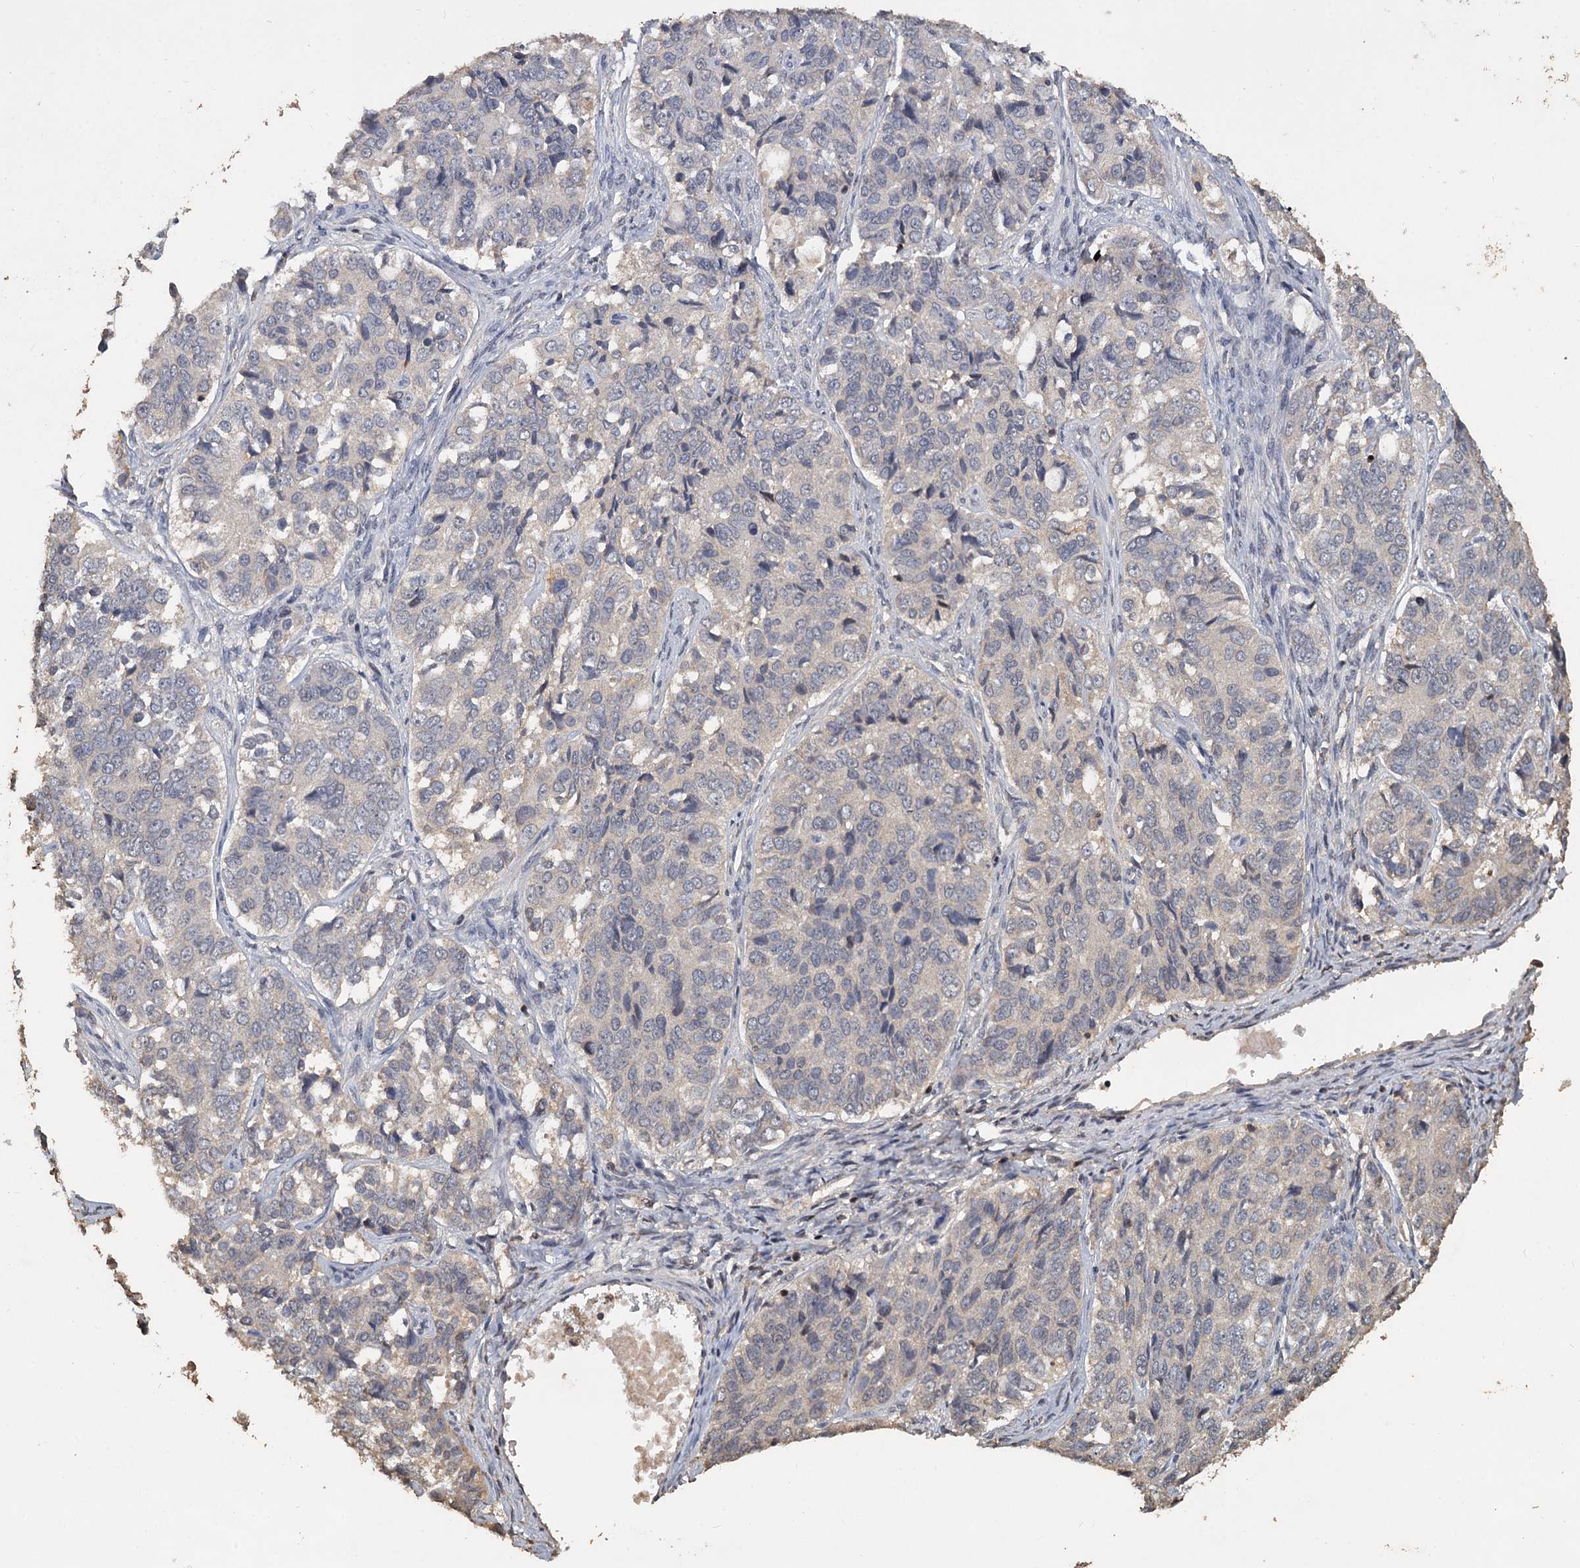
{"staining": {"intensity": "negative", "quantity": "none", "location": "none"}, "tissue": "ovarian cancer", "cell_type": "Tumor cells", "image_type": "cancer", "snomed": [{"axis": "morphology", "description": "Carcinoma, endometroid"}, {"axis": "topography", "description": "Ovary"}], "caption": "Protein analysis of ovarian cancer demonstrates no significant expression in tumor cells.", "gene": "CCDC61", "patient": {"sex": "female", "age": 51}}